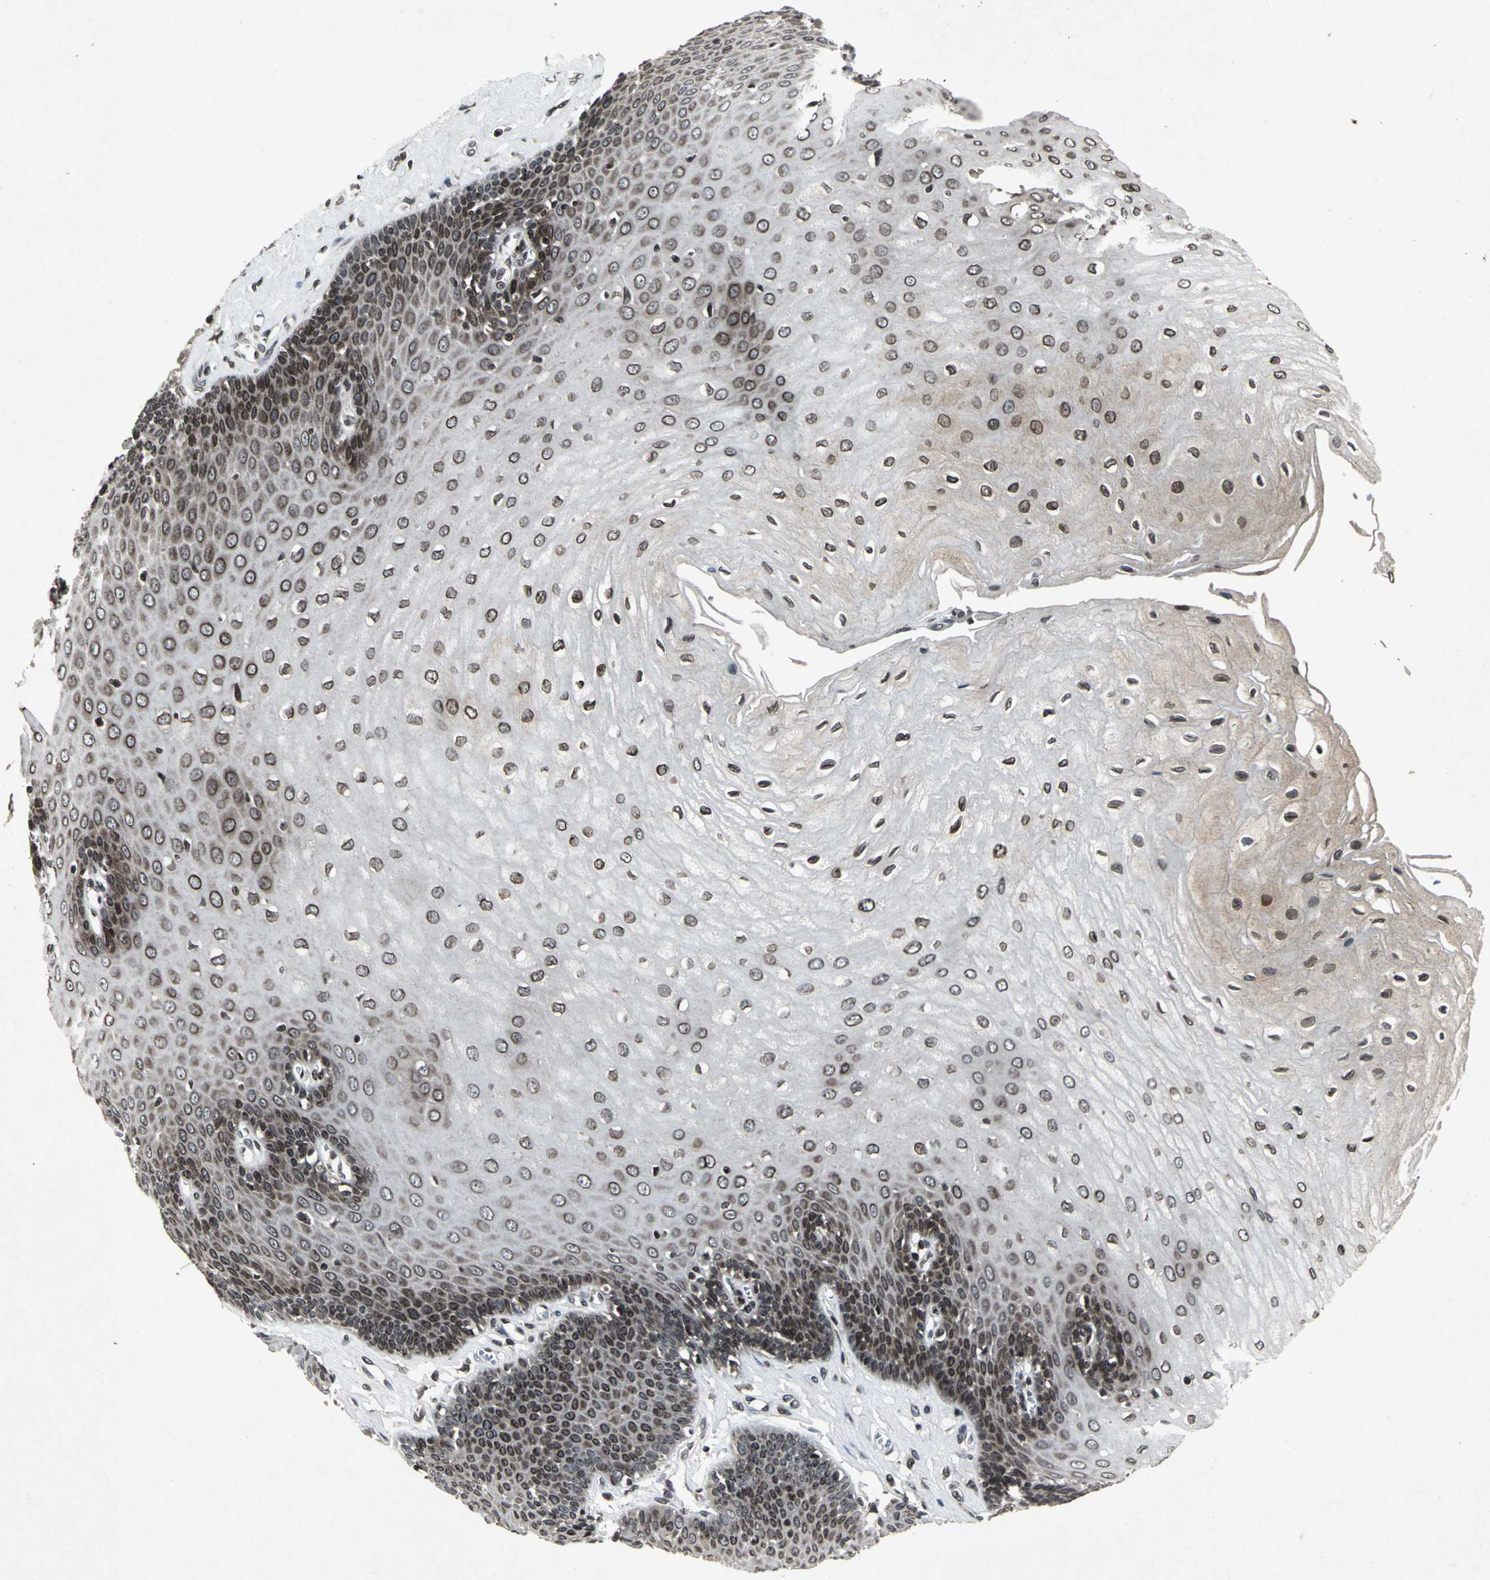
{"staining": {"intensity": "strong", "quantity": ">75%", "location": "cytoplasmic/membranous,nuclear"}, "tissue": "esophagus", "cell_type": "Squamous epithelial cells", "image_type": "normal", "snomed": [{"axis": "morphology", "description": "Normal tissue, NOS"}, {"axis": "morphology", "description": "Squamous cell carcinoma, NOS"}, {"axis": "topography", "description": "Esophagus"}], "caption": "Brown immunohistochemical staining in benign esophagus demonstrates strong cytoplasmic/membranous,nuclear expression in about >75% of squamous epithelial cells.", "gene": "SH2B3", "patient": {"sex": "male", "age": 65}}